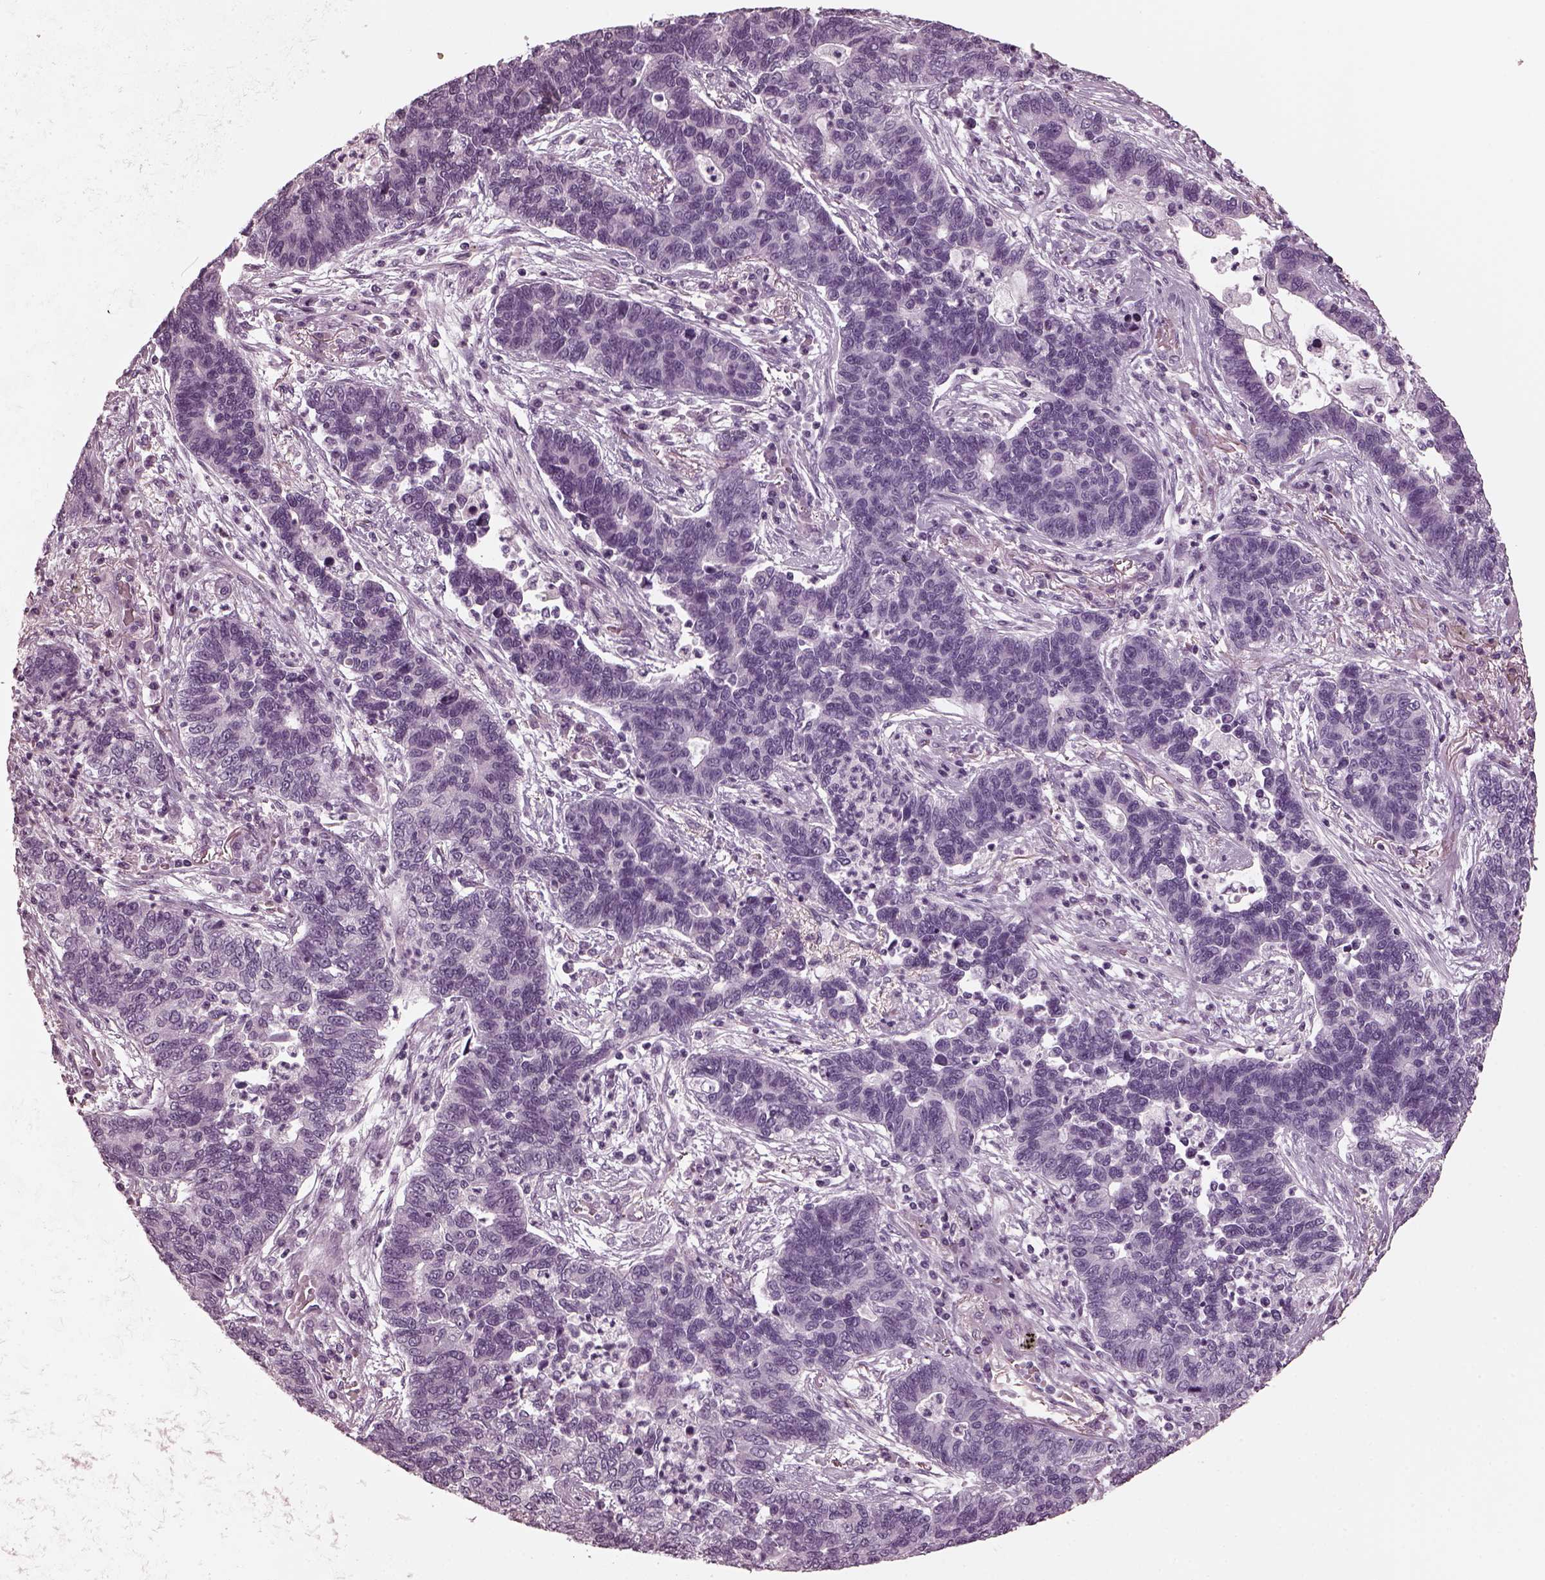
{"staining": {"intensity": "negative", "quantity": "none", "location": "none"}, "tissue": "lung cancer", "cell_type": "Tumor cells", "image_type": "cancer", "snomed": [{"axis": "morphology", "description": "Adenocarcinoma, NOS"}, {"axis": "topography", "description": "Lung"}], "caption": "DAB (3,3'-diaminobenzidine) immunohistochemical staining of adenocarcinoma (lung) demonstrates no significant expression in tumor cells.", "gene": "RCVRN", "patient": {"sex": "female", "age": 57}}